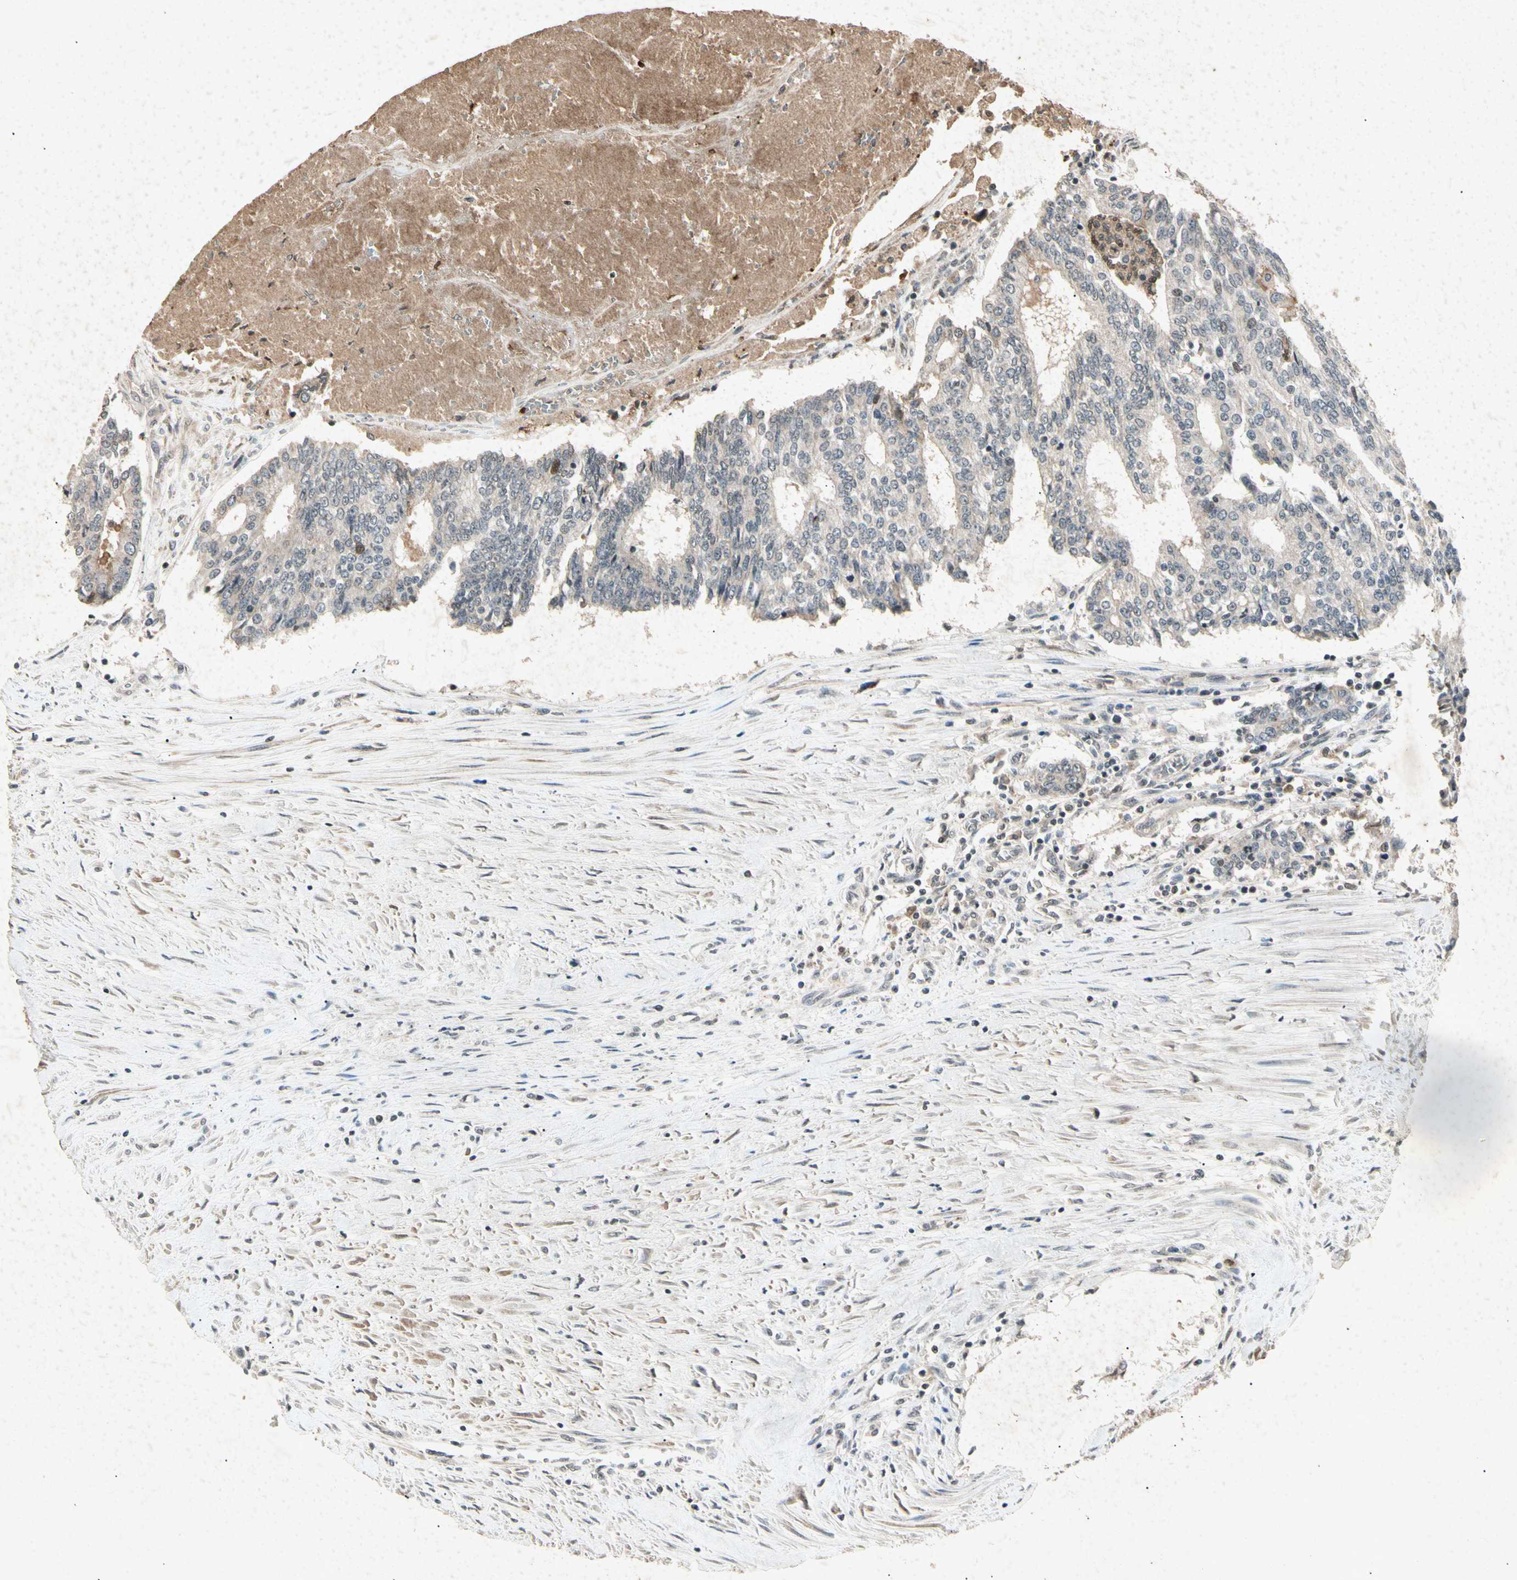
{"staining": {"intensity": "negative", "quantity": "none", "location": "none"}, "tissue": "prostate cancer", "cell_type": "Tumor cells", "image_type": "cancer", "snomed": [{"axis": "morphology", "description": "Adenocarcinoma, High grade"}, {"axis": "topography", "description": "Prostate"}], "caption": "Immunohistochemistry (IHC) histopathology image of human adenocarcinoma (high-grade) (prostate) stained for a protein (brown), which reveals no expression in tumor cells.", "gene": "CP", "patient": {"sex": "male", "age": 55}}